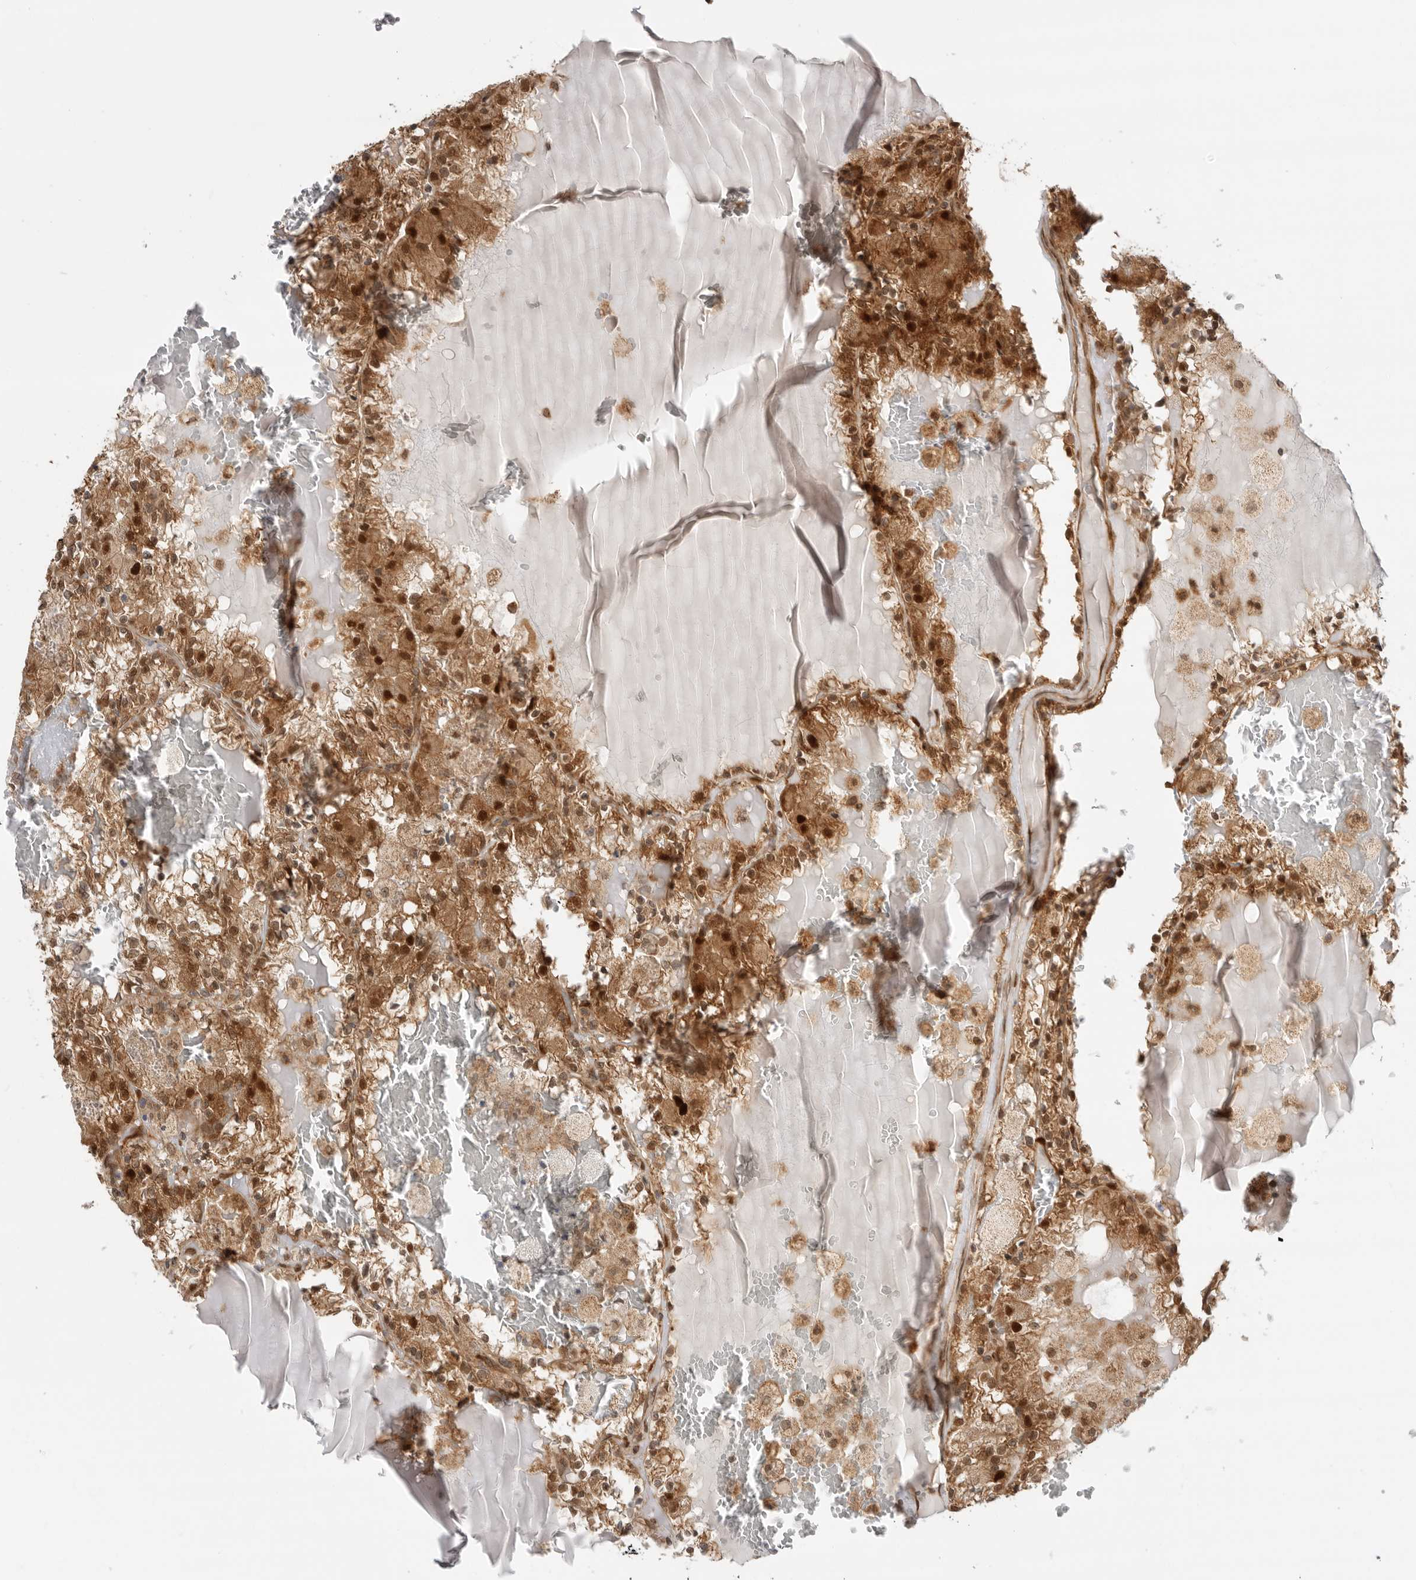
{"staining": {"intensity": "strong", "quantity": ">75%", "location": "cytoplasmic/membranous,nuclear"}, "tissue": "renal cancer", "cell_type": "Tumor cells", "image_type": "cancer", "snomed": [{"axis": "morphology", "description": "Adenocarcinoma, NOS"}, {"axis": "topography", "description": "Kidney"}], "caption": "Brown immunohistochemical staining in renal cancer (adenocarcinoma) reveals strong cytoplasmic/membranous and nuclear positivity in about >75% of tumor cells.", "gene": "DCAF8", "patient": {"sex": "female", "age": 56}}